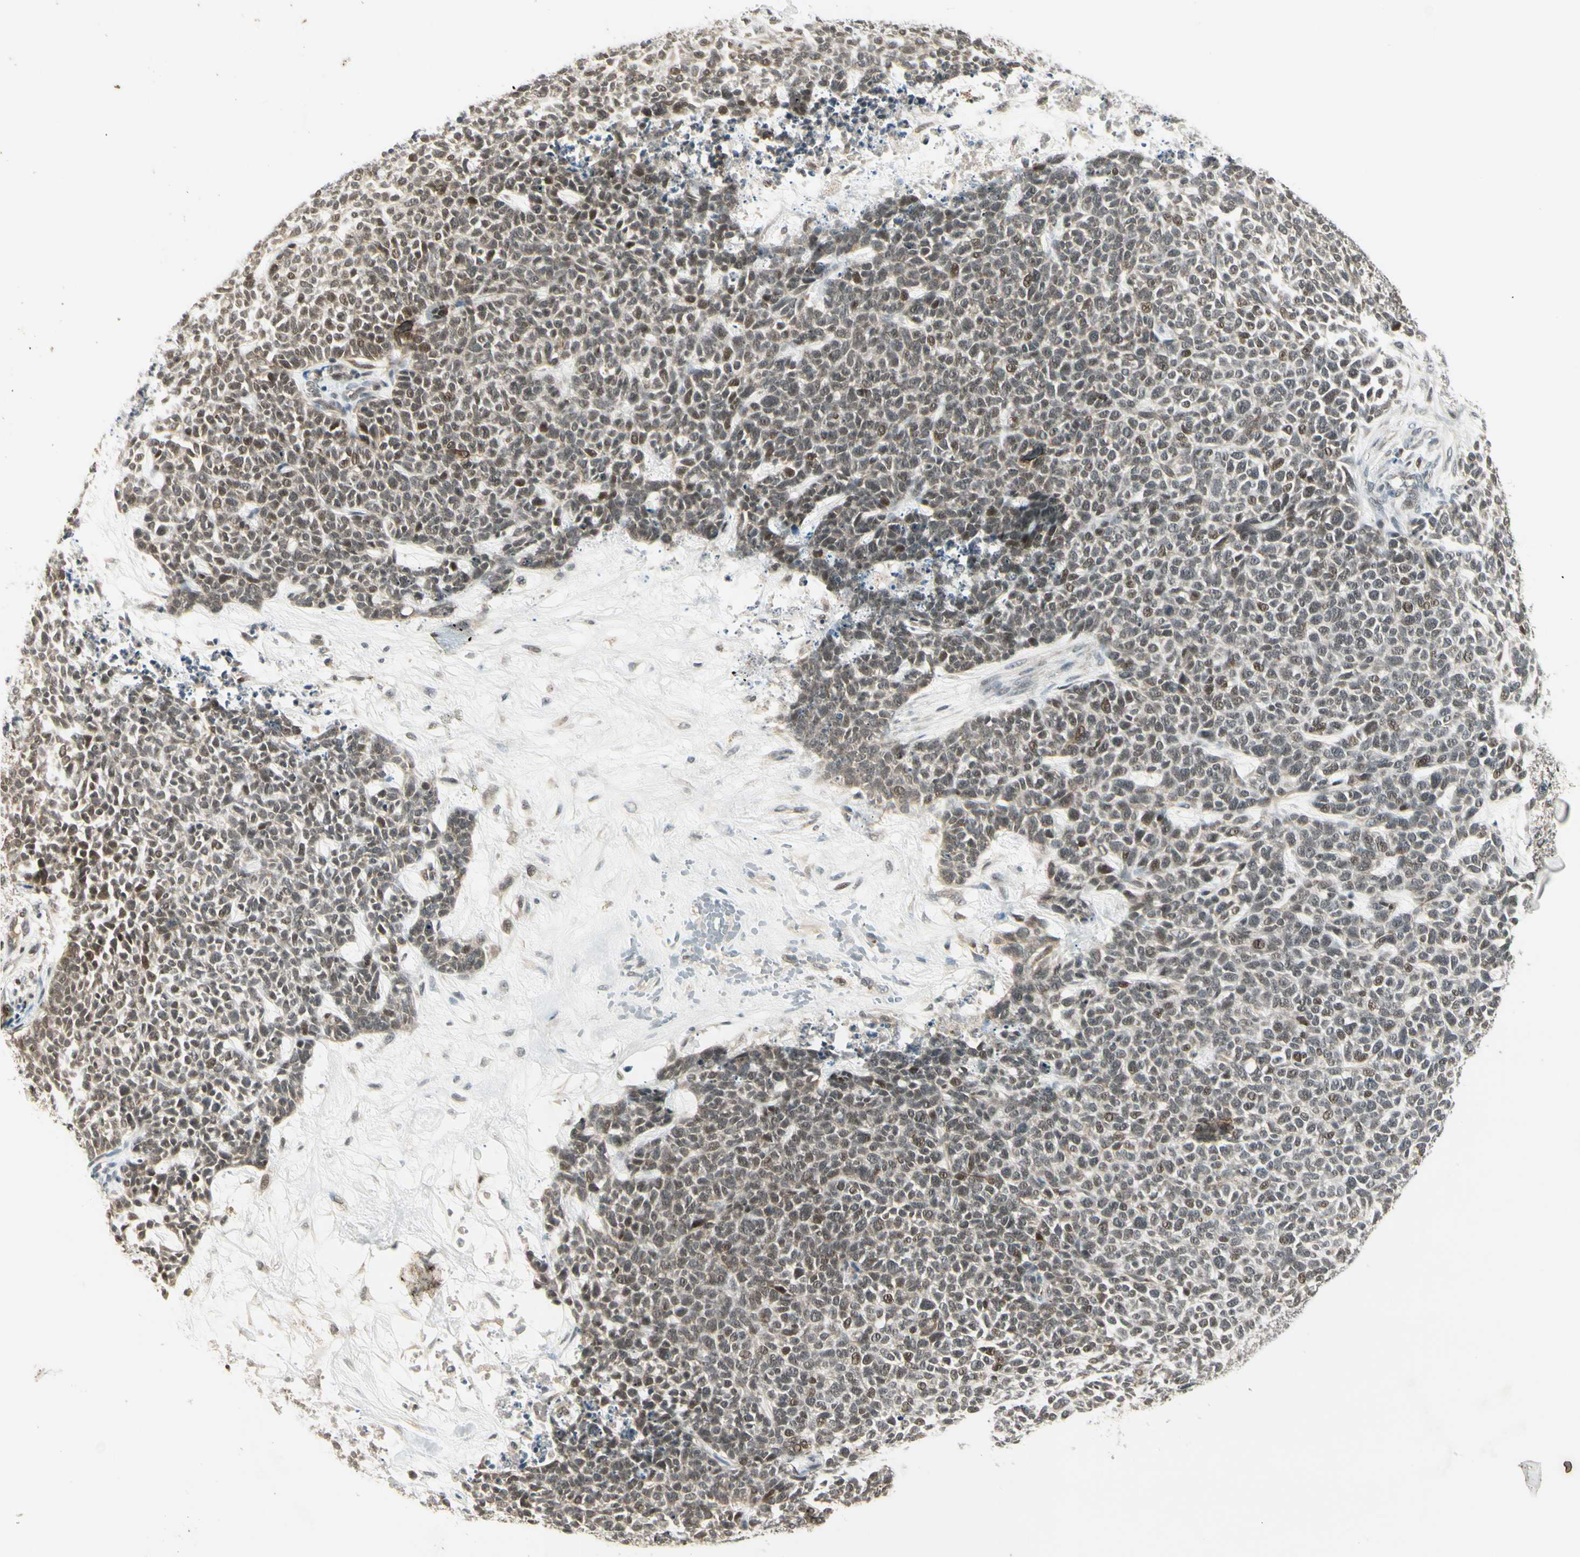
{"staining": {"intensity": "weak", "quantity": "25%-75%", "location": "nuclear"}, "tissue": "skin cancer", "cell_type": "Tumor cells", "image_type": "cancer", "snomed": [{"axis": "morphology", "description": "Basal cell carcinoma"}, {"axis": "topography", "description": "Skin"}], "caption": "Immunohistochemistry (IHC) (DAB) staining of human skin cancer (basal cell carcinoma) shows weak nuclear protein staining in approximately 25%-75% of tumor cells.", "gene": "CDK11A", "patient": {"sex": "female", "age": 84}}